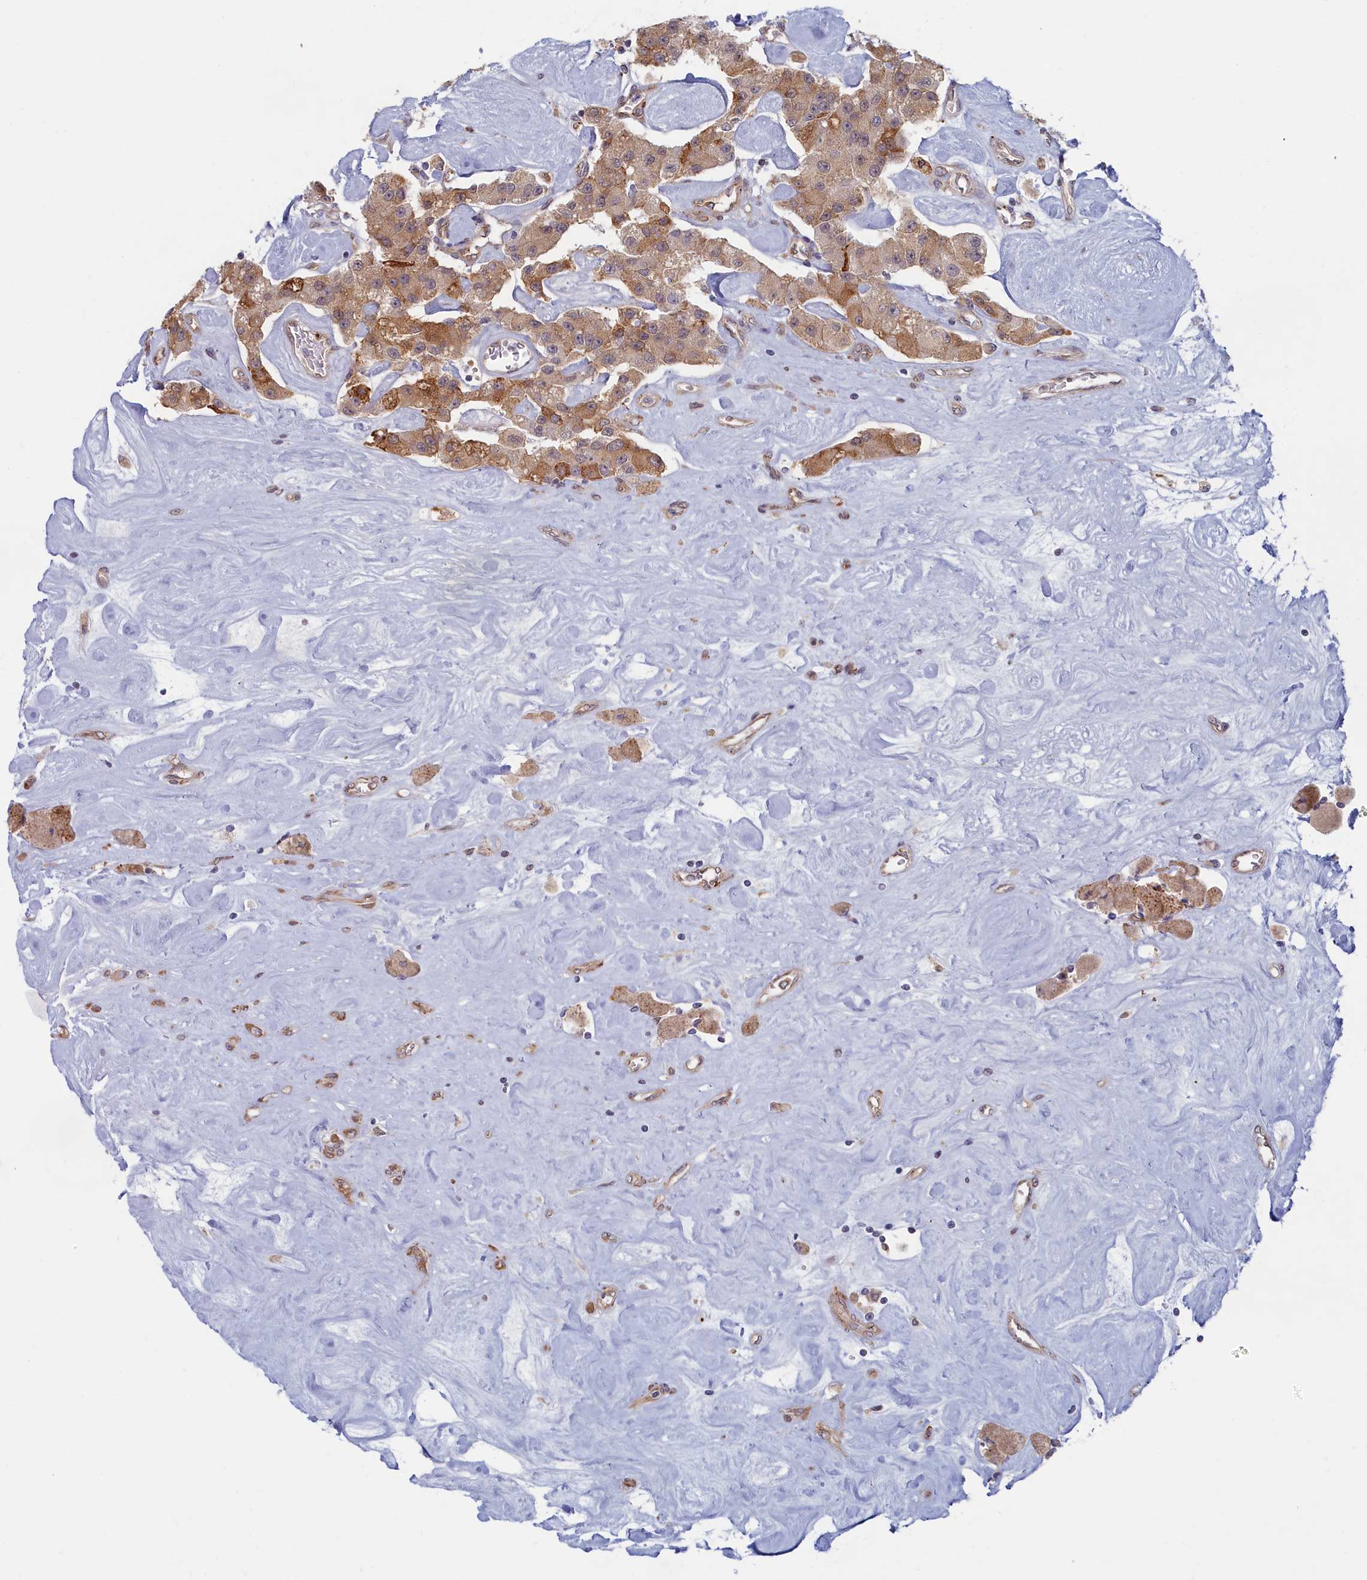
{"staining": {"intensity": "moderate", "quantity": ">75%", "location": "cytoplasmic/membranous"}, "tissue": "carcinoid", "cell_type": "Tumor cells", "image_type": "cancer", "snomed": [{"axis": "morphology", "description": "Carcinoid, malignant, NOS"}, {"axis": "topography", "description": "Pancreas"}], "caption": "Carcinoid (malignant) stained for a protein demonstrates moderate cytoplasmic/membranous positivity in tumor cells.", "gene": "MAK16", "patient": {"sex": "male", "age": 41}}